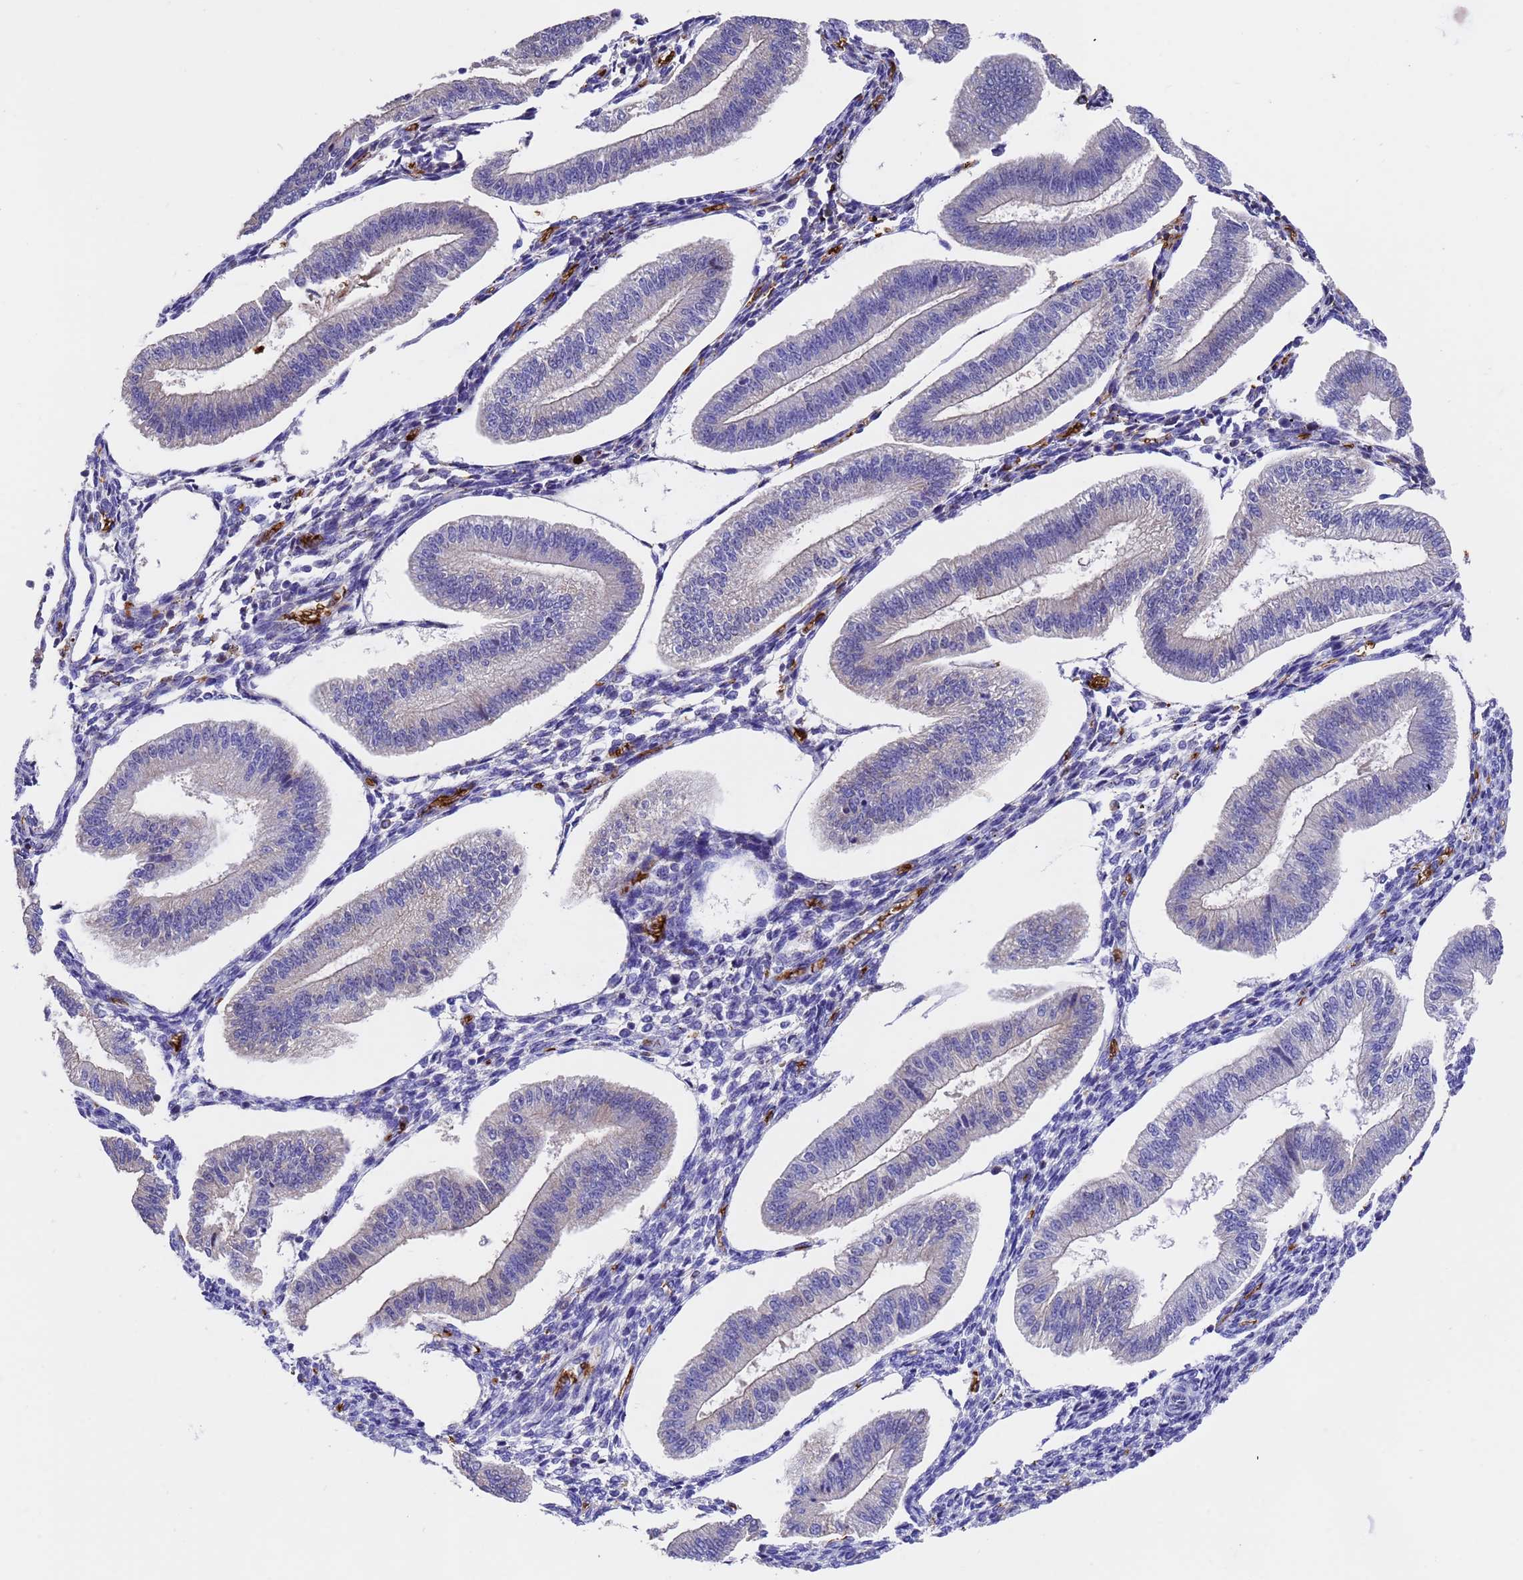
{"staining": {"intensity": "negative", "quantity": "none", "location": "none"}, "tissue": "endometrium", "cell_type": "Cells in endometrial stroma", "image_type": "normal", "snomed": [{"axis": "morphology", "description": "Normal tissue, NOS"}, {"axis": "topography", "description": "Endometrium"}], "caption": "Immunohistochemical staining of benign human endometrium shows no significant staining in cells in endometrial stroma. Brightfield microscopy of immunohistochemistry (IHC) stained with DAB (3,3'-diaminobenzidine) (brown) and hematoxylin (blue), captured at high magnification.", "gene": "ELP6", "patient": {"sex": "female", "age": 34}}